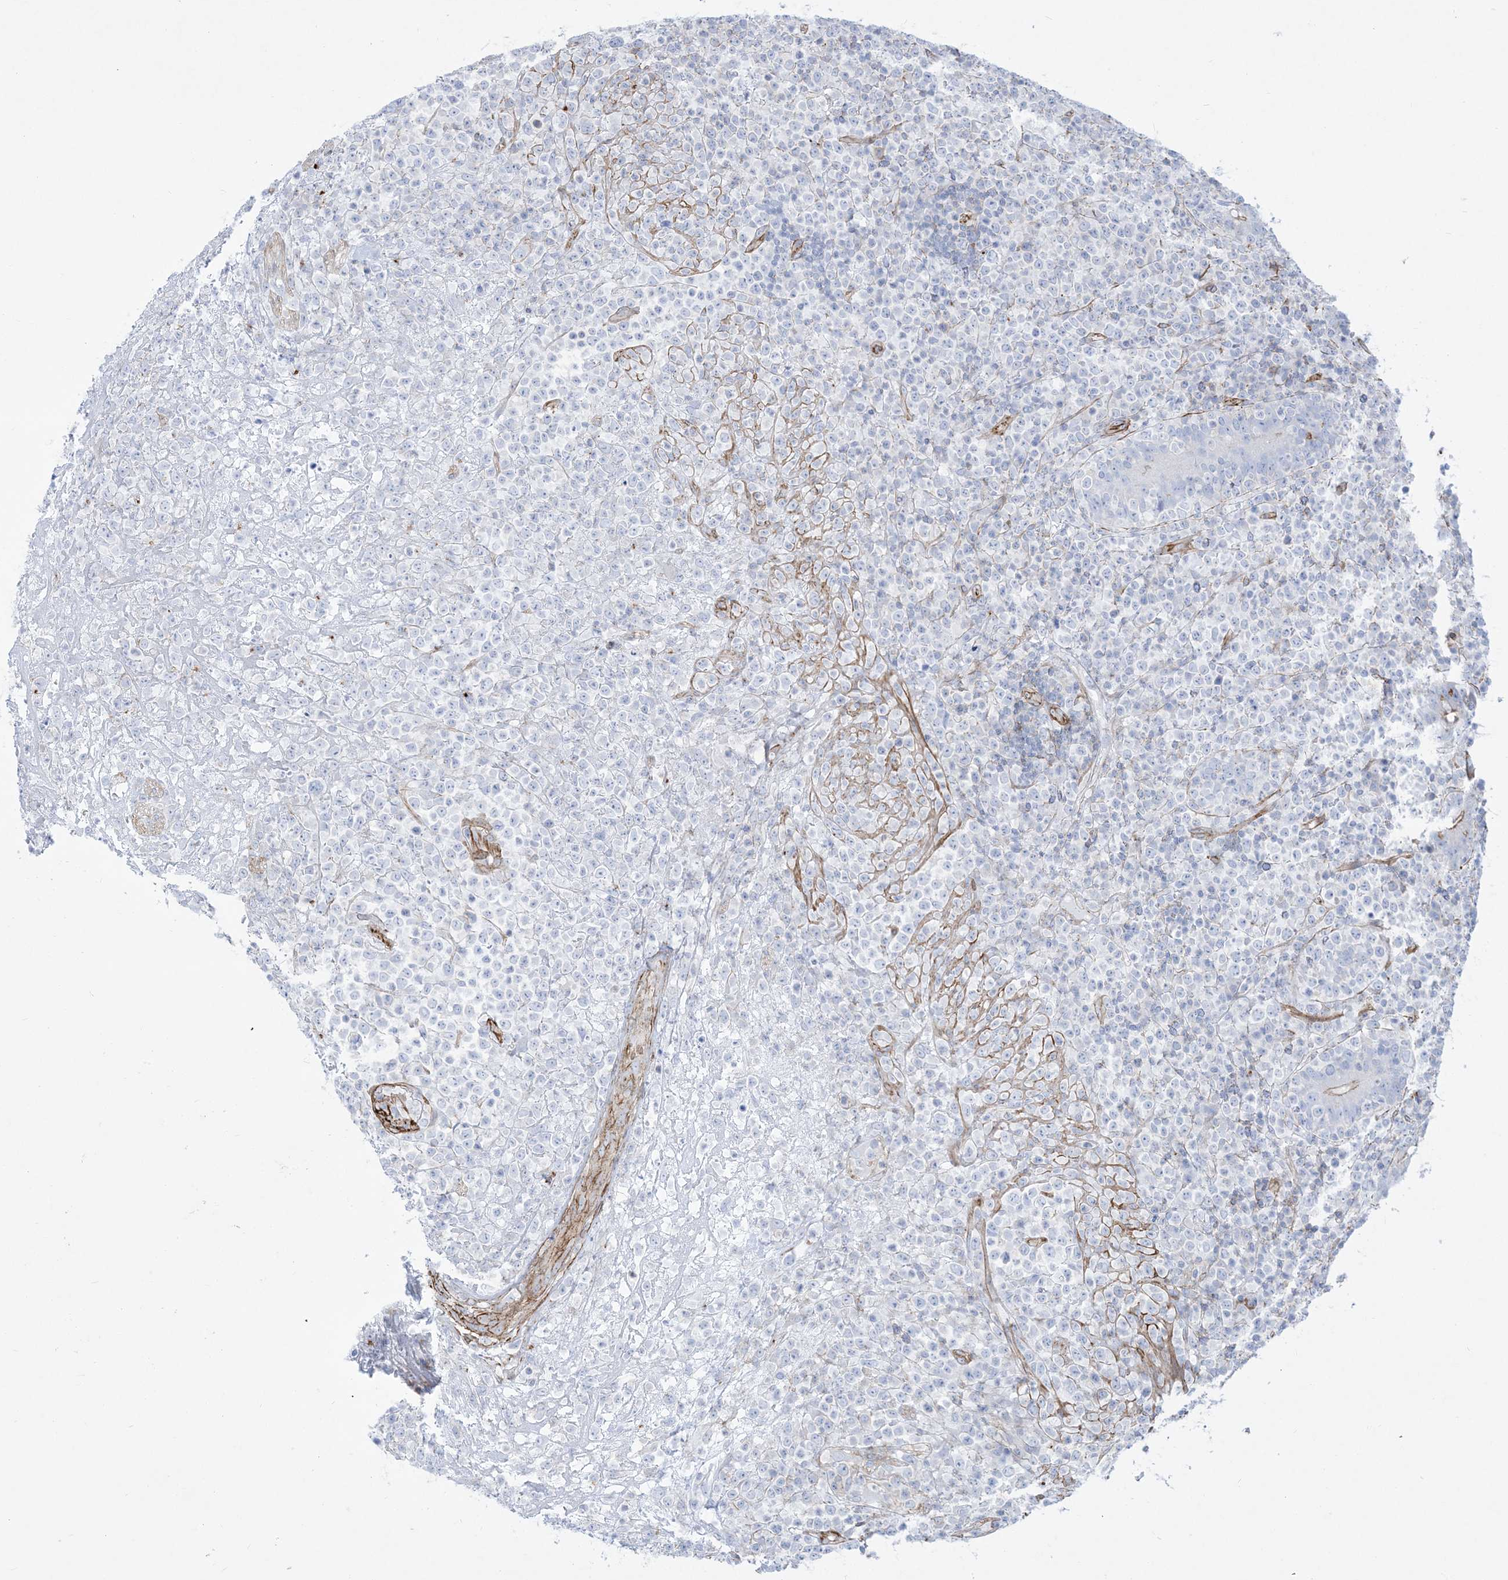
{"staining": {"intensity": "negative", "quantity": "none", "location": "none"}, "tissue": "lymphoma", "cell_type": "Tumor cells", "image_type": "cancer", "snomed": [{"axis": "morphology", "description": "Malignant lymphoma, non-Hodgkin's type, High grade"}, {"axis": "topography", "description": "Colon"}], "caption": "This is an immunohistochemistry (IHC) histopathology image of human malignant lymphoma, non-Hodgkin's type (high-grade). There is no staining in tumor cells.", "gene": "B3GNT7", "patient": {"sex": "female", "age": 53}}